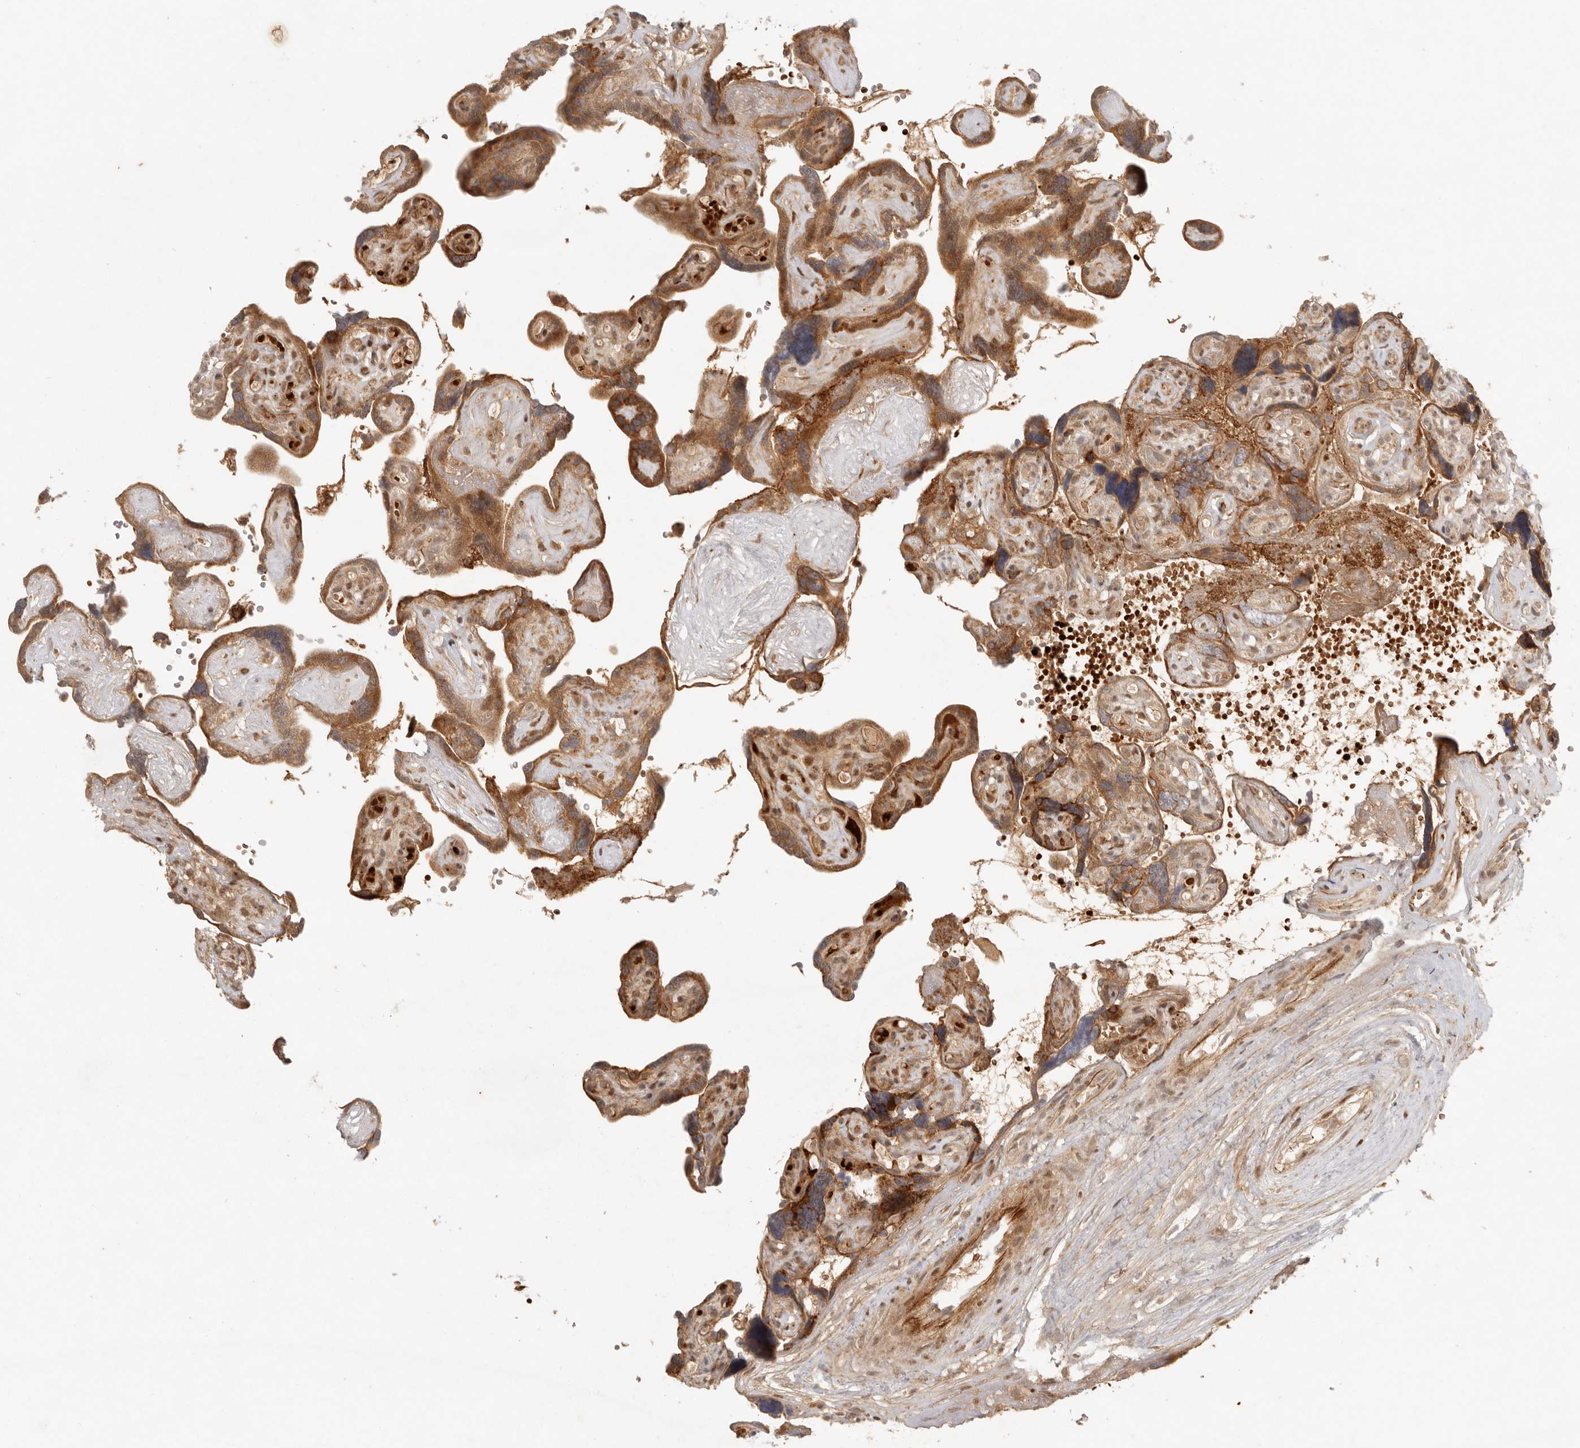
{"staining": {"intensity": "strong", "quantity": ">75%", "location": "cytoplasmic/membranous,nuclear"}, "tissue": "placenta", "cell_type": "Decidual cells", "image_type": "normal", "snomed": [{"axis": "morphology", "description": "Normal tissue, NOS"}, {"axis": "topography", "description": "Placenta"}], "caption": "The image displays a brown stain indicating the presence of a protein in the cytoplasmic/membranous,nuclear of decidual cells in placenta. (DAB (3,3'-diaminobenzidine) IHC, brown staining for protein, blue staining for nuclei).", "gene": "AHDC1", "patient": {"sex": "female", "age": 30}}